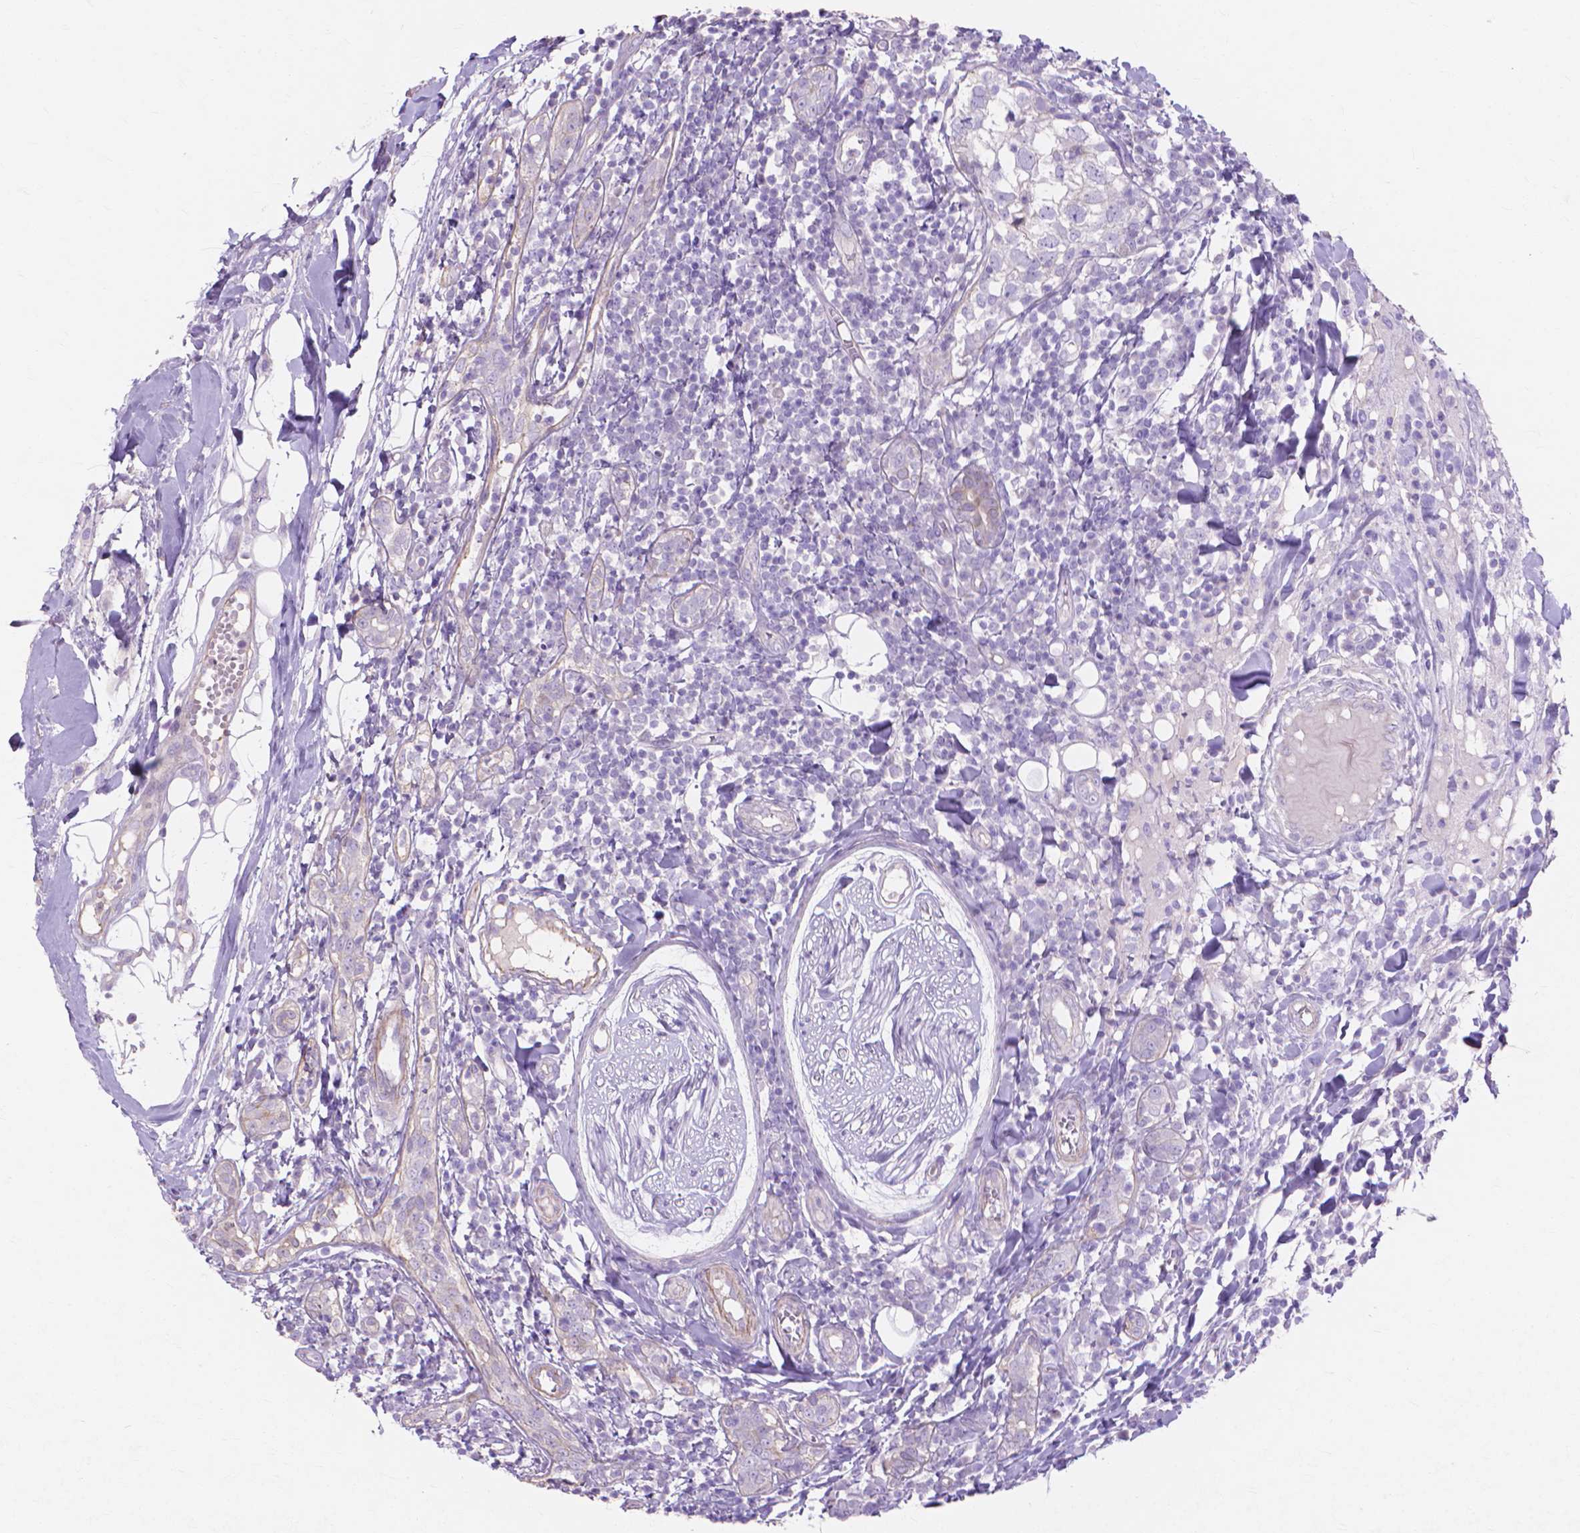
{"staining": {"intensity": "negative", "quantity": "none", "location": "none"}, "tissue": "breast cancer", "cell_type": "Tumor cells", "image_type": "cancer", "snomed": [{"axis": "morphology", "description": "Duct carcinoma"}, {"axis": "topography", "description": "Breast"}], "caption": "IHC image of human breast invasive ductal carcinoma stained for a protein (brown), which demonstrates no staining in tumor cells. (DAB (3,3'-diaminobenzidine) immunohistochemistry (IHC) visualized using brightfield microscopy, high magnification).", "gene": "MBLAC1", "patient": {"sex": "female", "age": 30}}